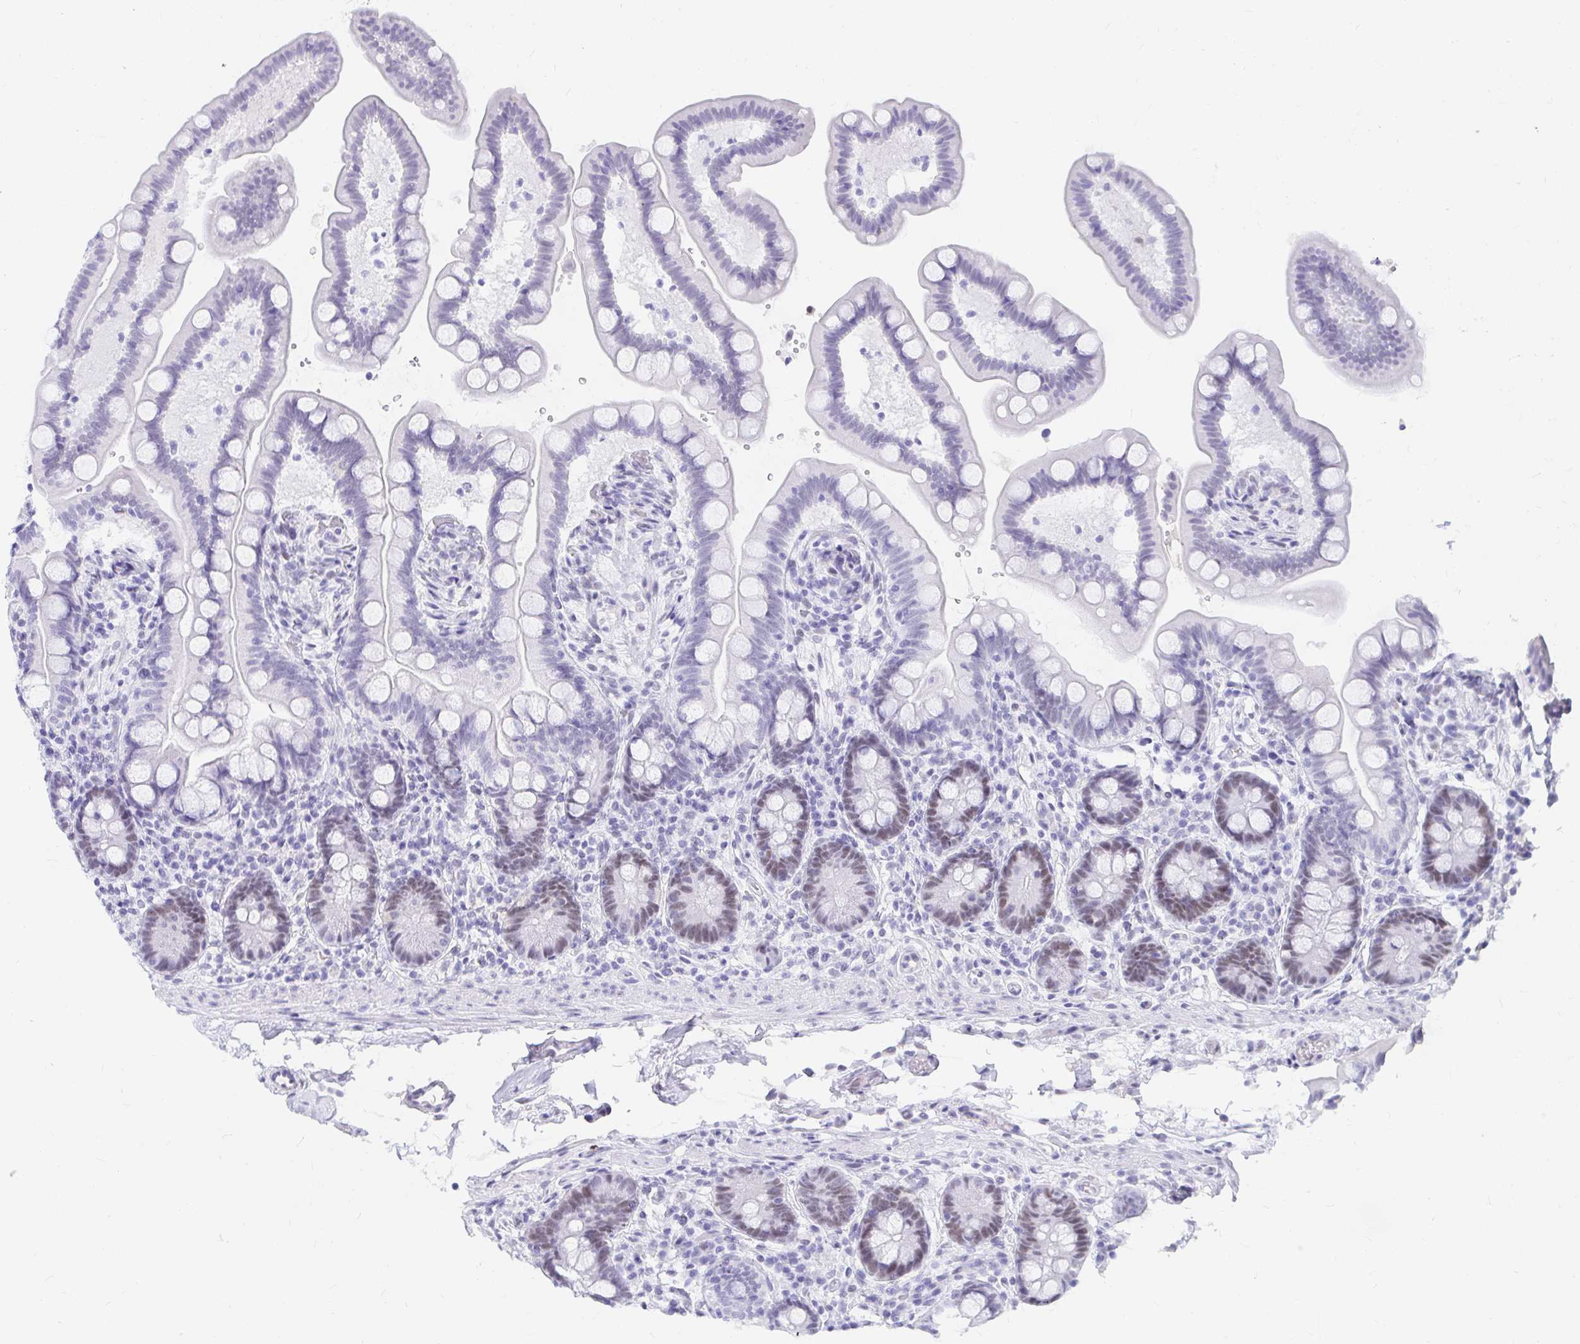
{"staining": {"intensity": "negative", "quantity": "none", "location": "none"}, "tissue": "colon", "cell_type": "Endothelial cells", "image_type": "normal", "snomed": [{"axis": "morphology", "description": "Normal tissue, NOS"}, {"axis": "topography", "description": "Smooth muscle"}, {"axis": "topography", "description": "Colon"}], "caption": "The photomicrograph exhibits no staining of endothelial cells in normal colon. (DAB (3,3'-diaminobenzidine) immunohistochemistry (IHC), high magnification).", "gene": "OR6T1", "patient": {"sex": "male", "age": 73}}